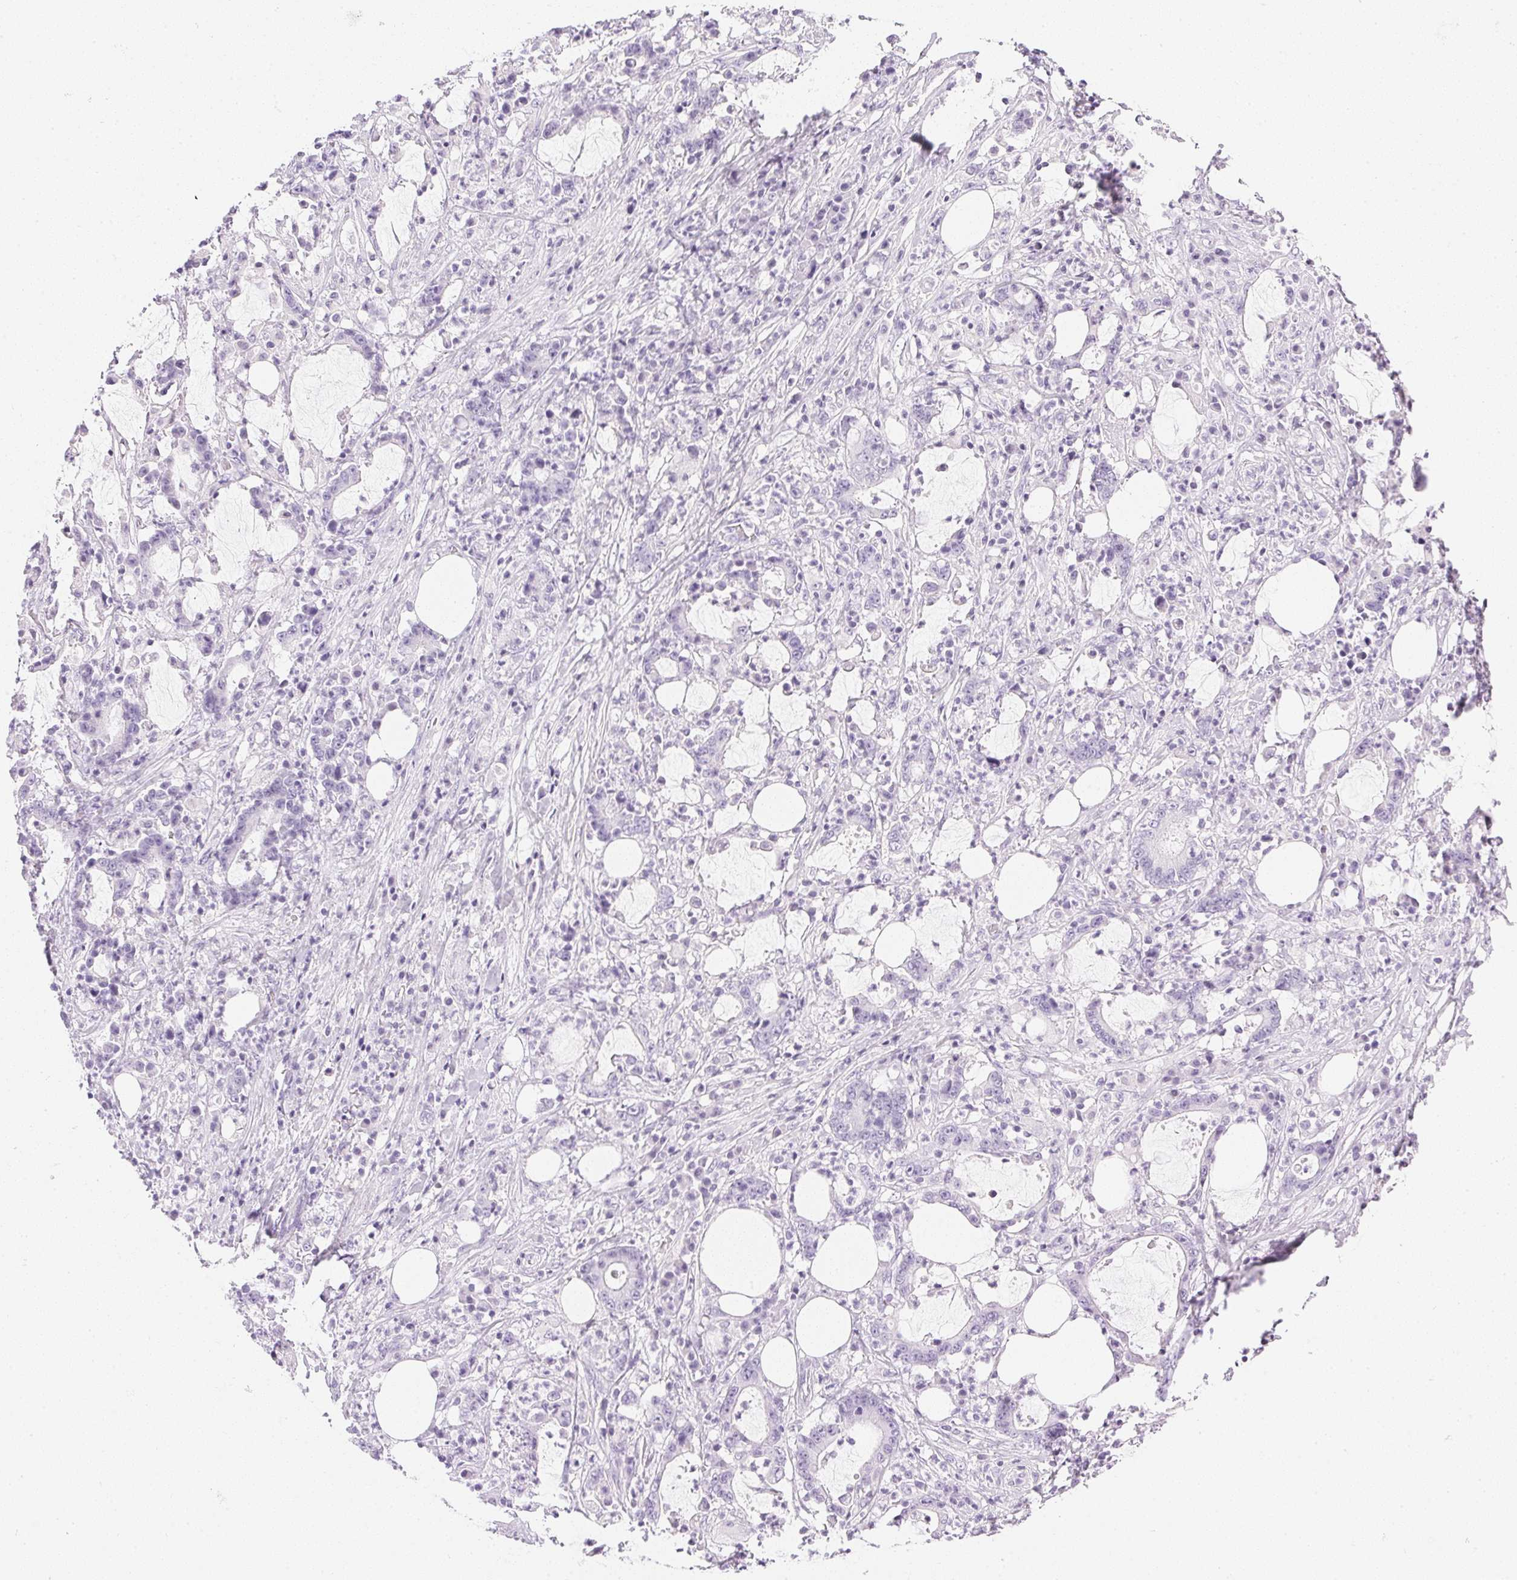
{"staining": {"intensity": "negative", "quantity": "none", "location": "none"}, "tissue": "stomach cancer", "cell_type": "Tumor cells", "image_type": "cancer", "snomed": [{"axis": "morphology", "description": "Adenocarcinoma, NOS"}, {"axis": "topography", "description": "Stomach, upper"}], "caption": "High power microscopy histopathology image of an immunohistochemistry (IHC) histopathology image of stomach adenocarcinoma, revealing no significant positivity in tumor cells.", "gene": "CPB1", "patient": {"sex": "male", "age": 68}}